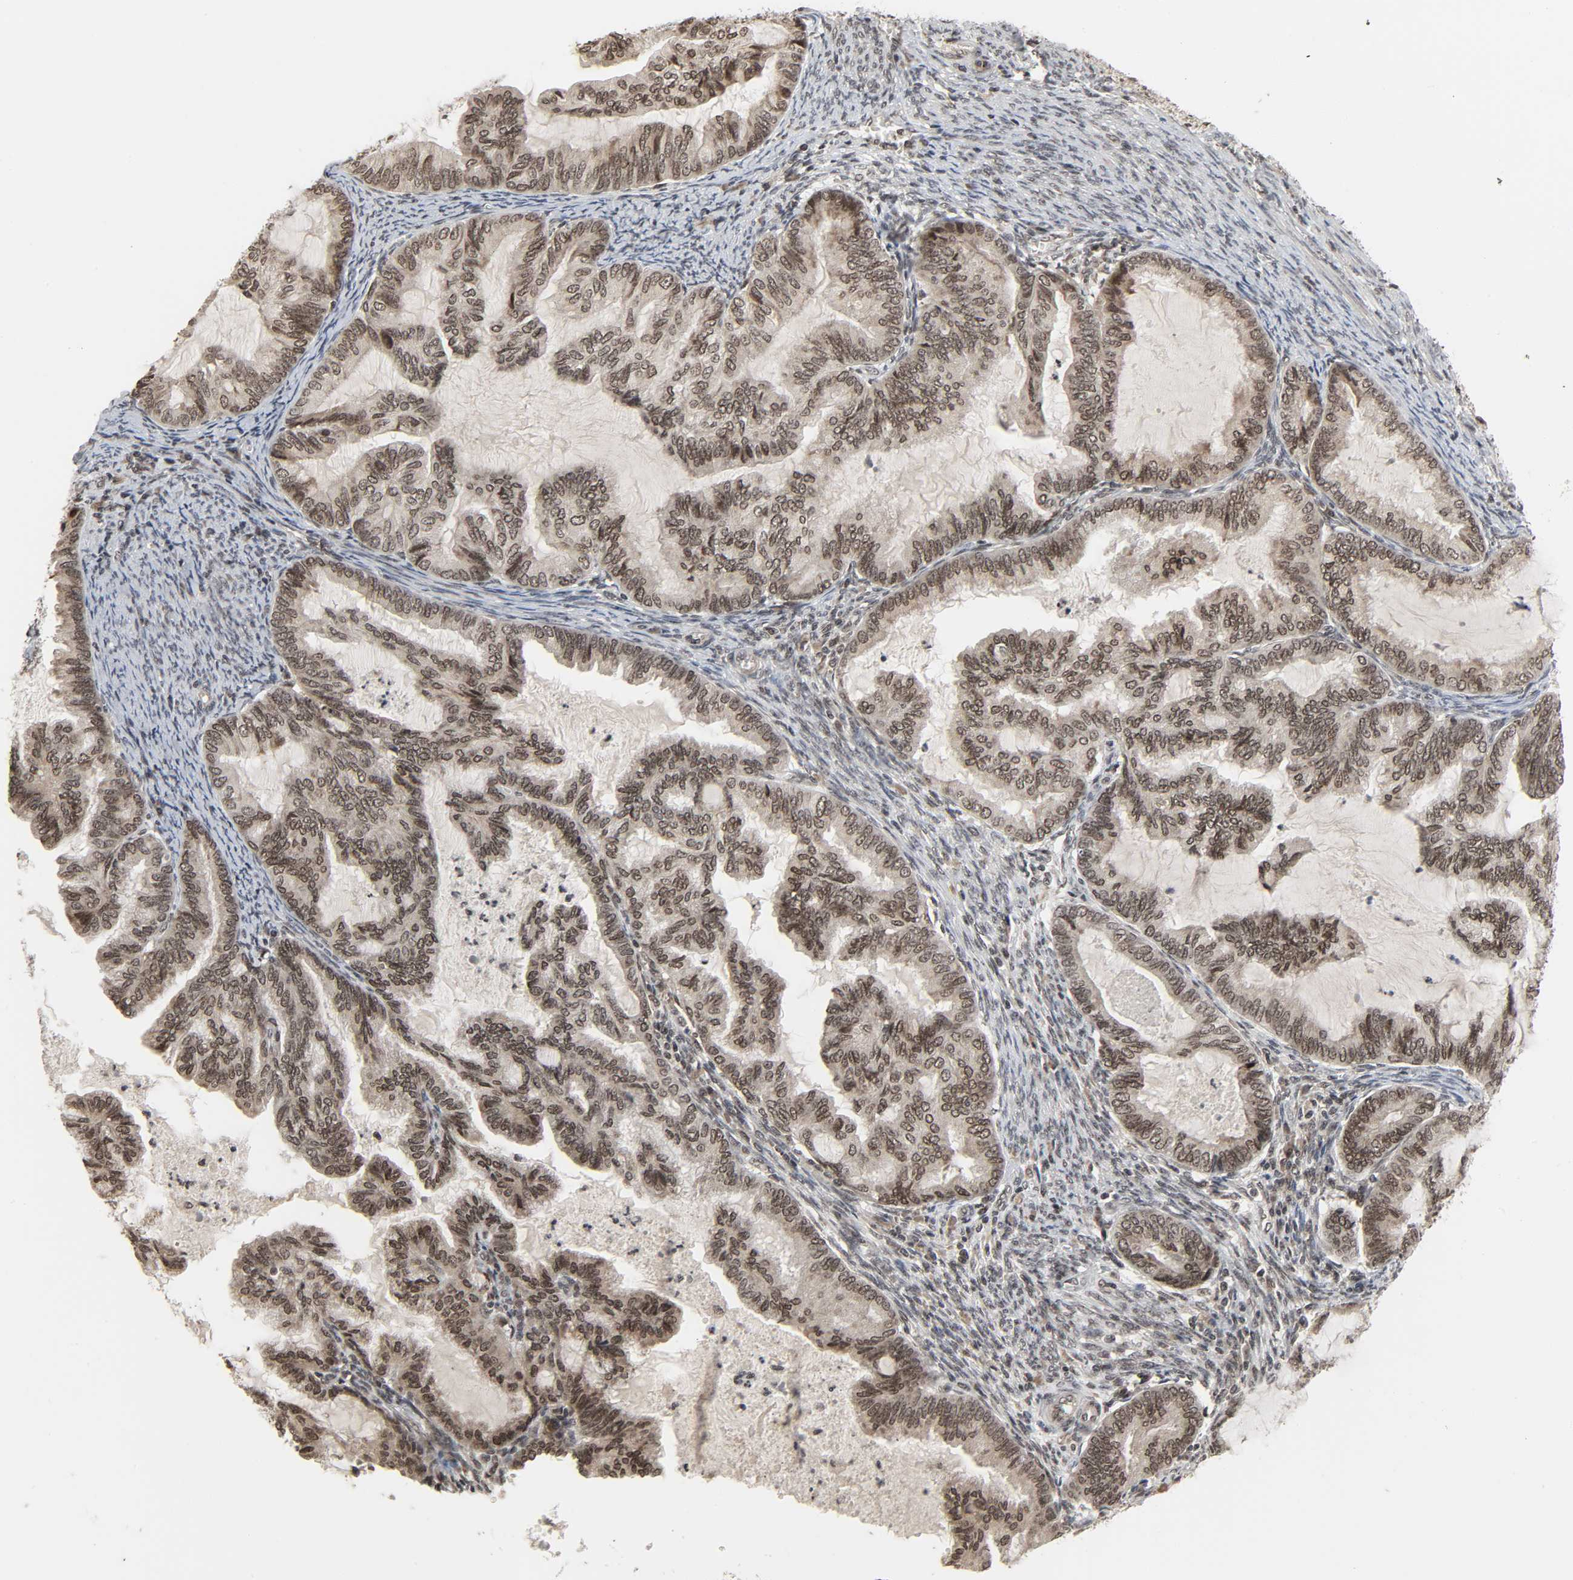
{"staining": {"intensity": "moderate", "quantity": "25%-75%", "location": "nuclear"}, "tissue": "cervical cancer", "cell_type": "Tumor cells", "image_type": "cancer", "snomed": [{"axis": "morphology", "description": "Normal tissue, NOS"}, {"axis": "morphology", "description": "Adenocarcinoma, NOS"}, {"axis": "topography", "description": "Cervix"}, {"axis": "topography", "description": "Endometrium"}], "caption": "A medium amount of moderate nuclear expression is appreciated in approximately 25%-75% of tumor cells in cervical adenocarcinoma tissue.", "gene": "XRCC1", "patient": {"sex": "female", "age": 86}}